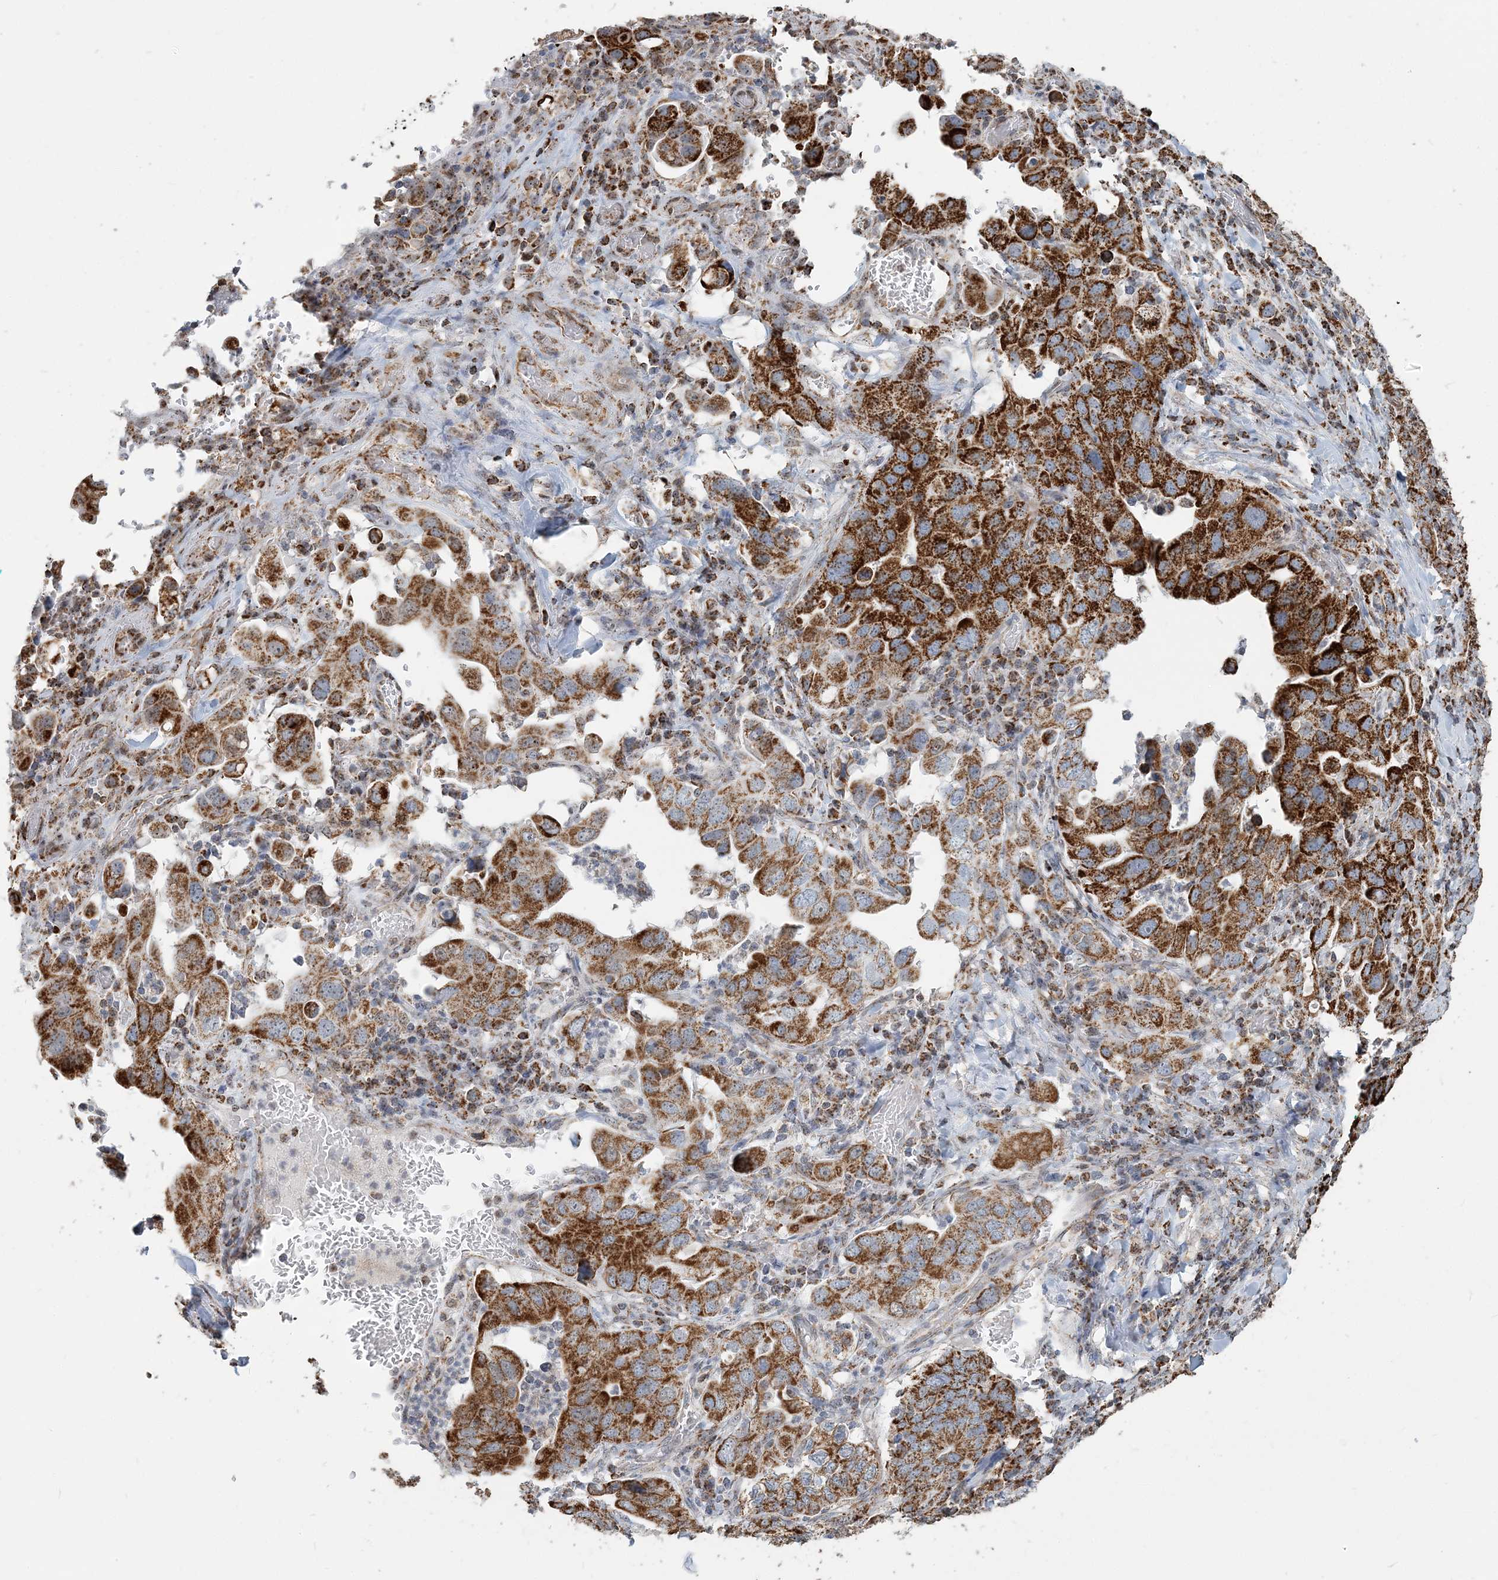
{"staining": {"intensity": "strong", "quantity": ">75%", "location": "cytoplasmic/membranous"}, "tissue": "stomach cancer", "cell_type": "Tumor cells", "image_type": "cancer", "snomed": [{"axis": "morphology", "description": "Adenocarcinoma, NOS"}, {"axis": "topography", "description": "Stomach, upper"}], "caption": "Strong cytoplasmic/membranous positivity is identified in approximately >75% of tumor cells in stomach cancer.", "gene": "SUCLG1", "patient": {"sex": "male", "age": 62}}